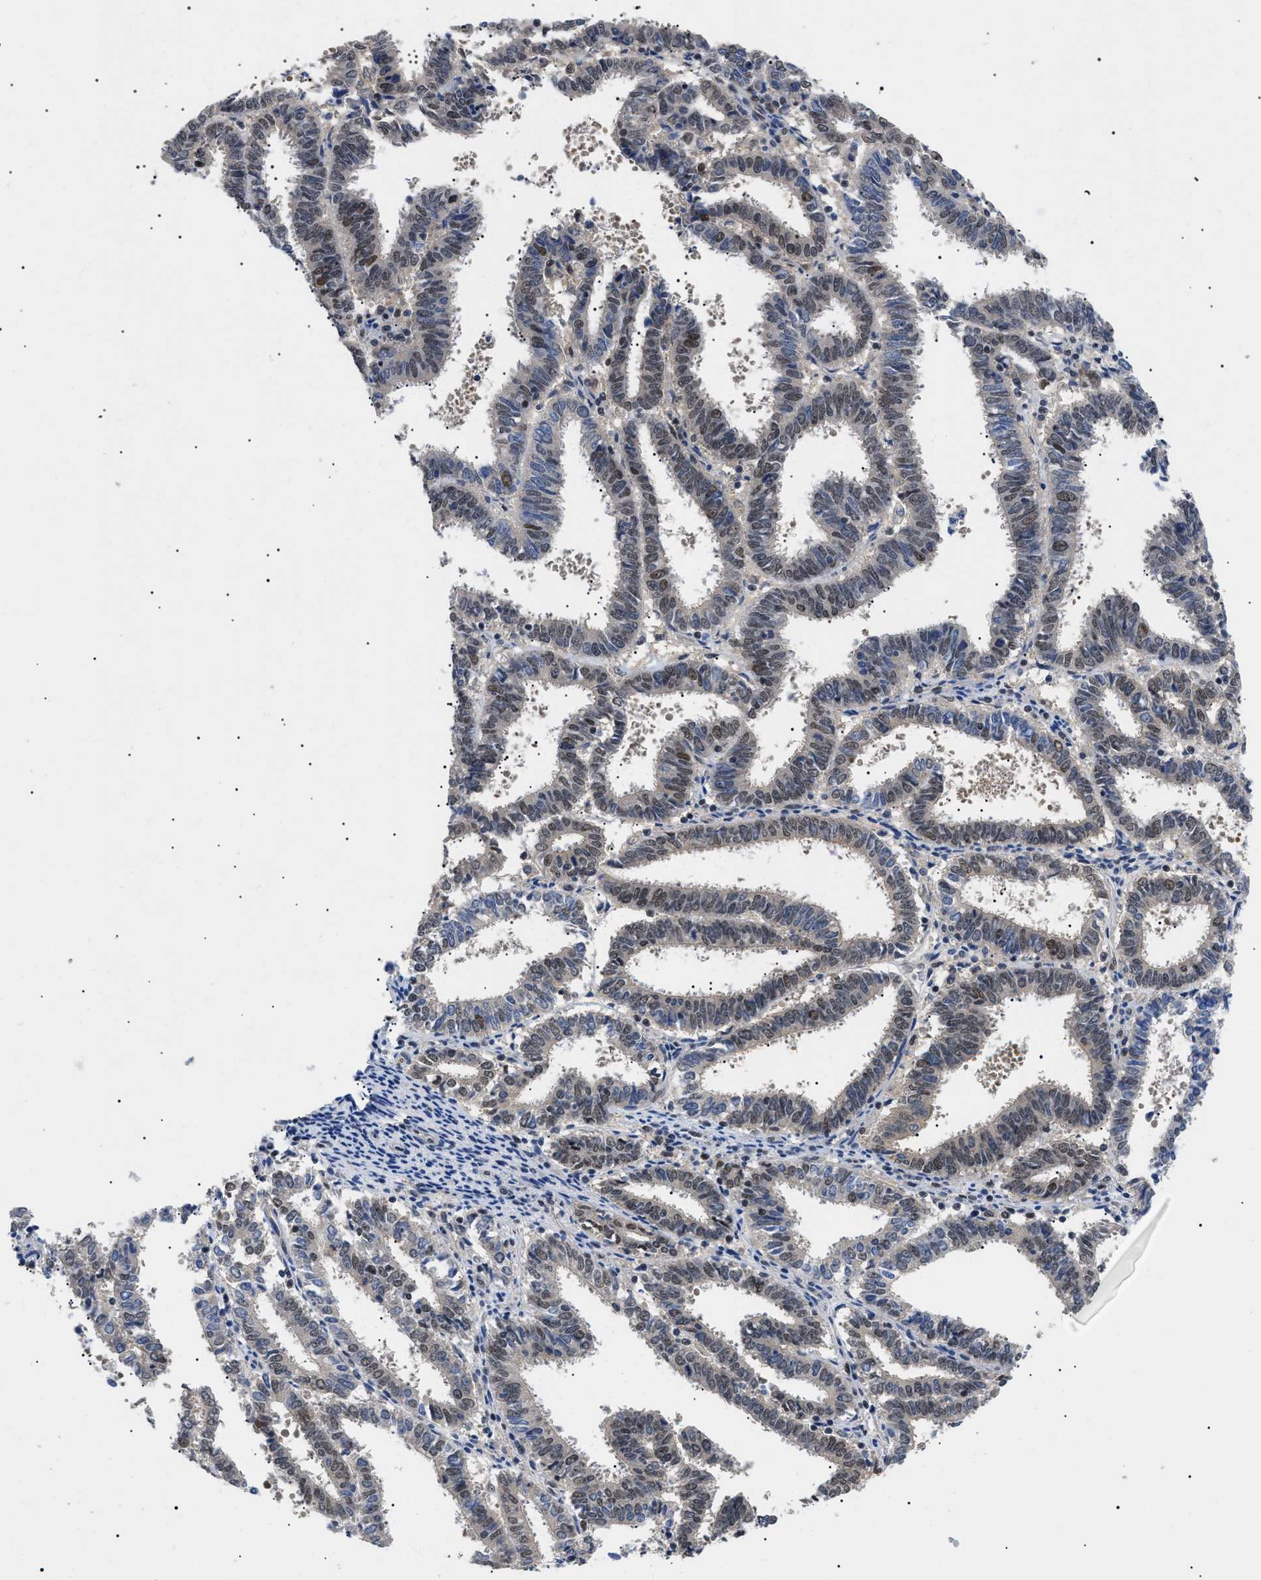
{"staining": {"intensity": "moderate", "quantity": "25%-75%", "location": "cytoplasmic/membranous,nuclear"}, "tissue": "endometrial cancer", "cell_type": "Tumor cells", "image_type": "cancer", "snomed": [{"axis": "morphology", "description": "Adenocarcinoma, NOS"}, {"axis": "topography", "description": "Uterus"}], "caption": "Human endometrial cancer stained with a protein marker exhibits moderate staining in tumor cells.", "gene": "GARRE1", "patient": {"sex": "female", "age": 83}}